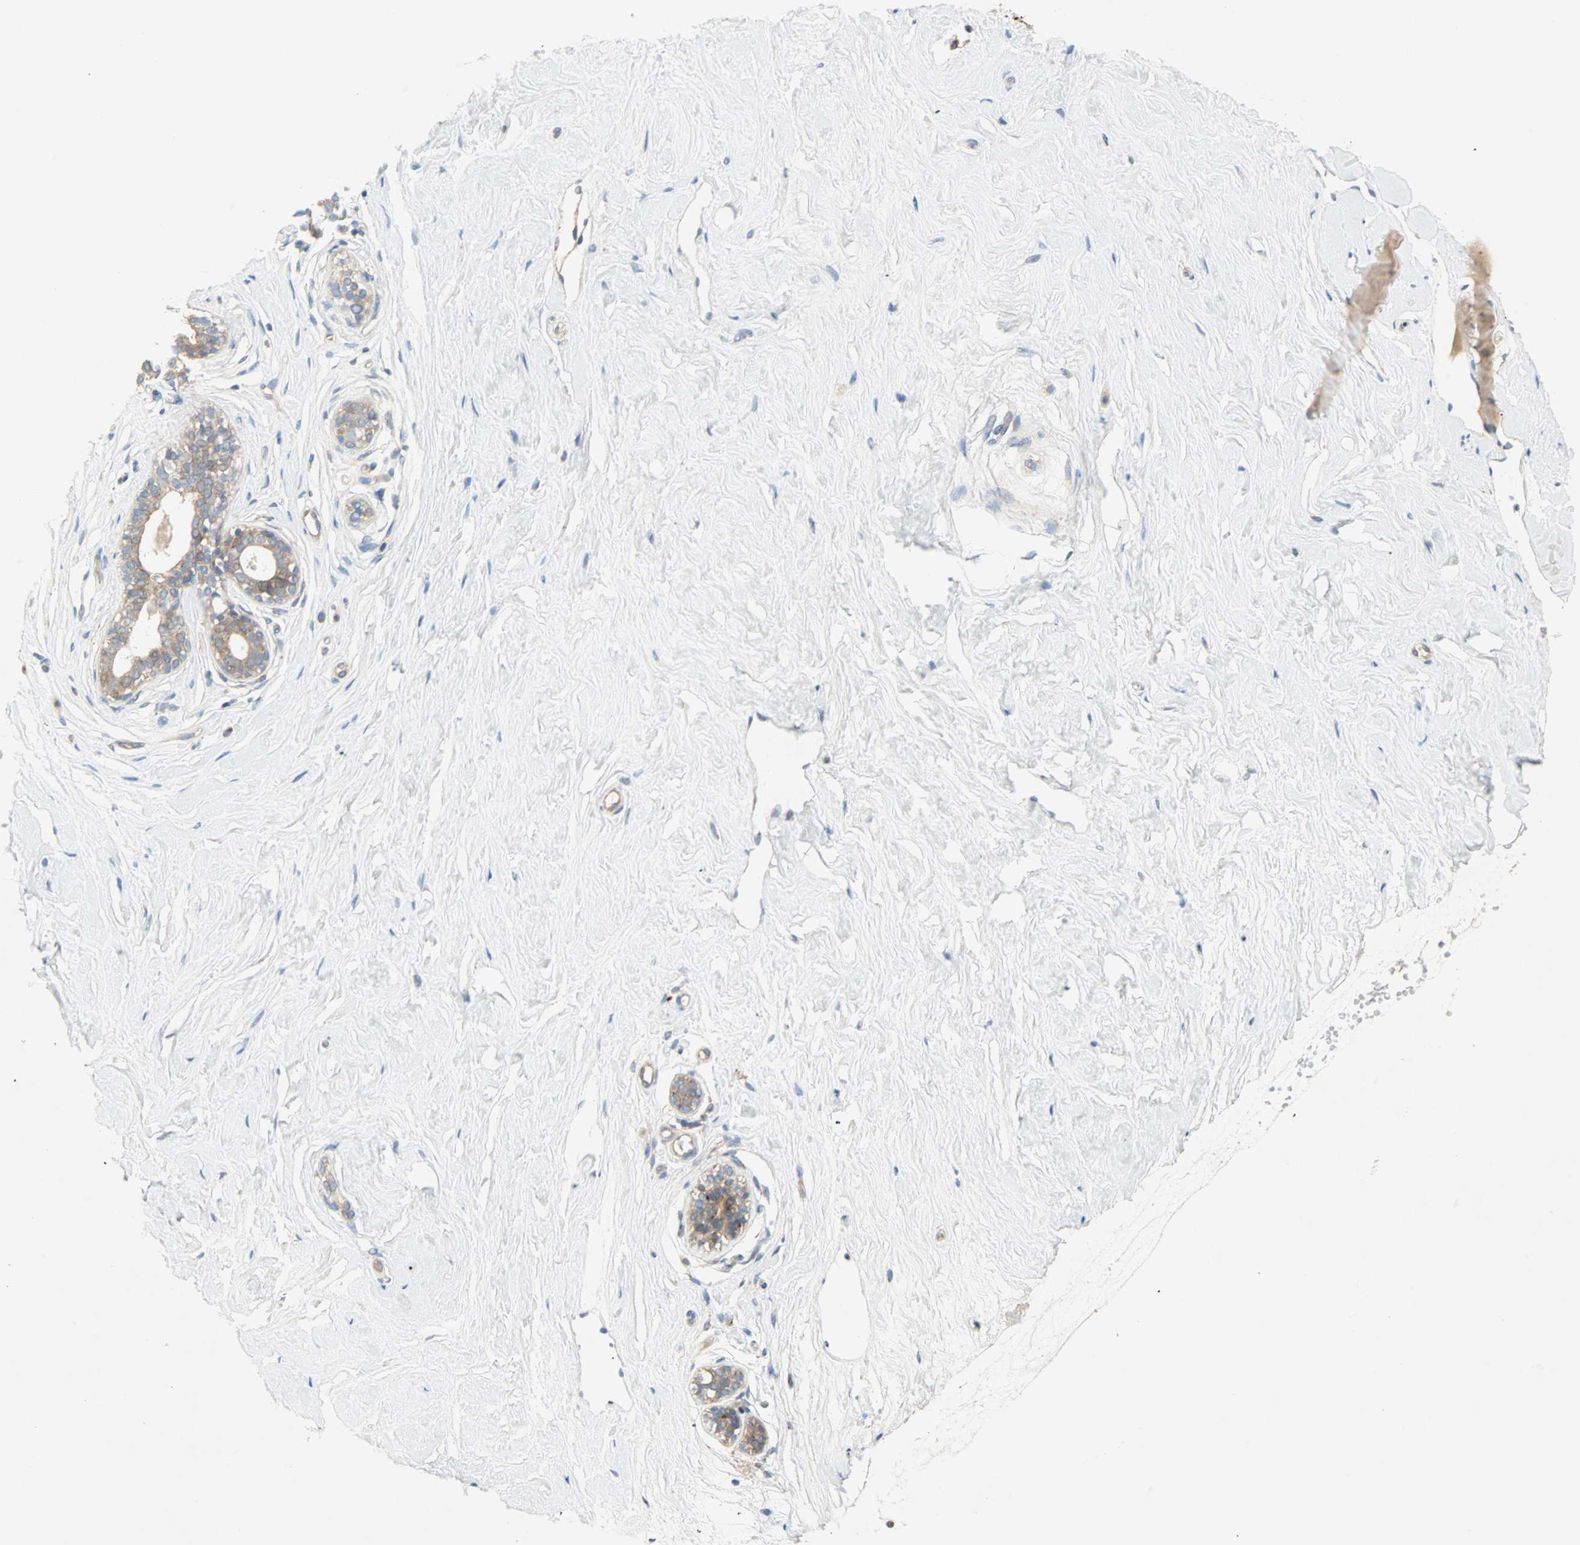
{"staining": {"intensity": "negative", "quantity": "none", "location": "none"}, "tissue": "breast", "cell_type": "Adipocytes", "image_type": "normal", "snomed": [{"axis": "morphology", "description": "Normal tissue, NOS"}, {"axis": "topography", "description": "Breast"}], "caption": "IHC of unremarkable human breast exhibits no positivity in adipocytes. Brightfield microscopy of IHC stained with DAB (brown) and hematoxylin (blue), captured at high magnification.", "gene": "PDE8A", "patient": {"sex": "female", "age": 23}}